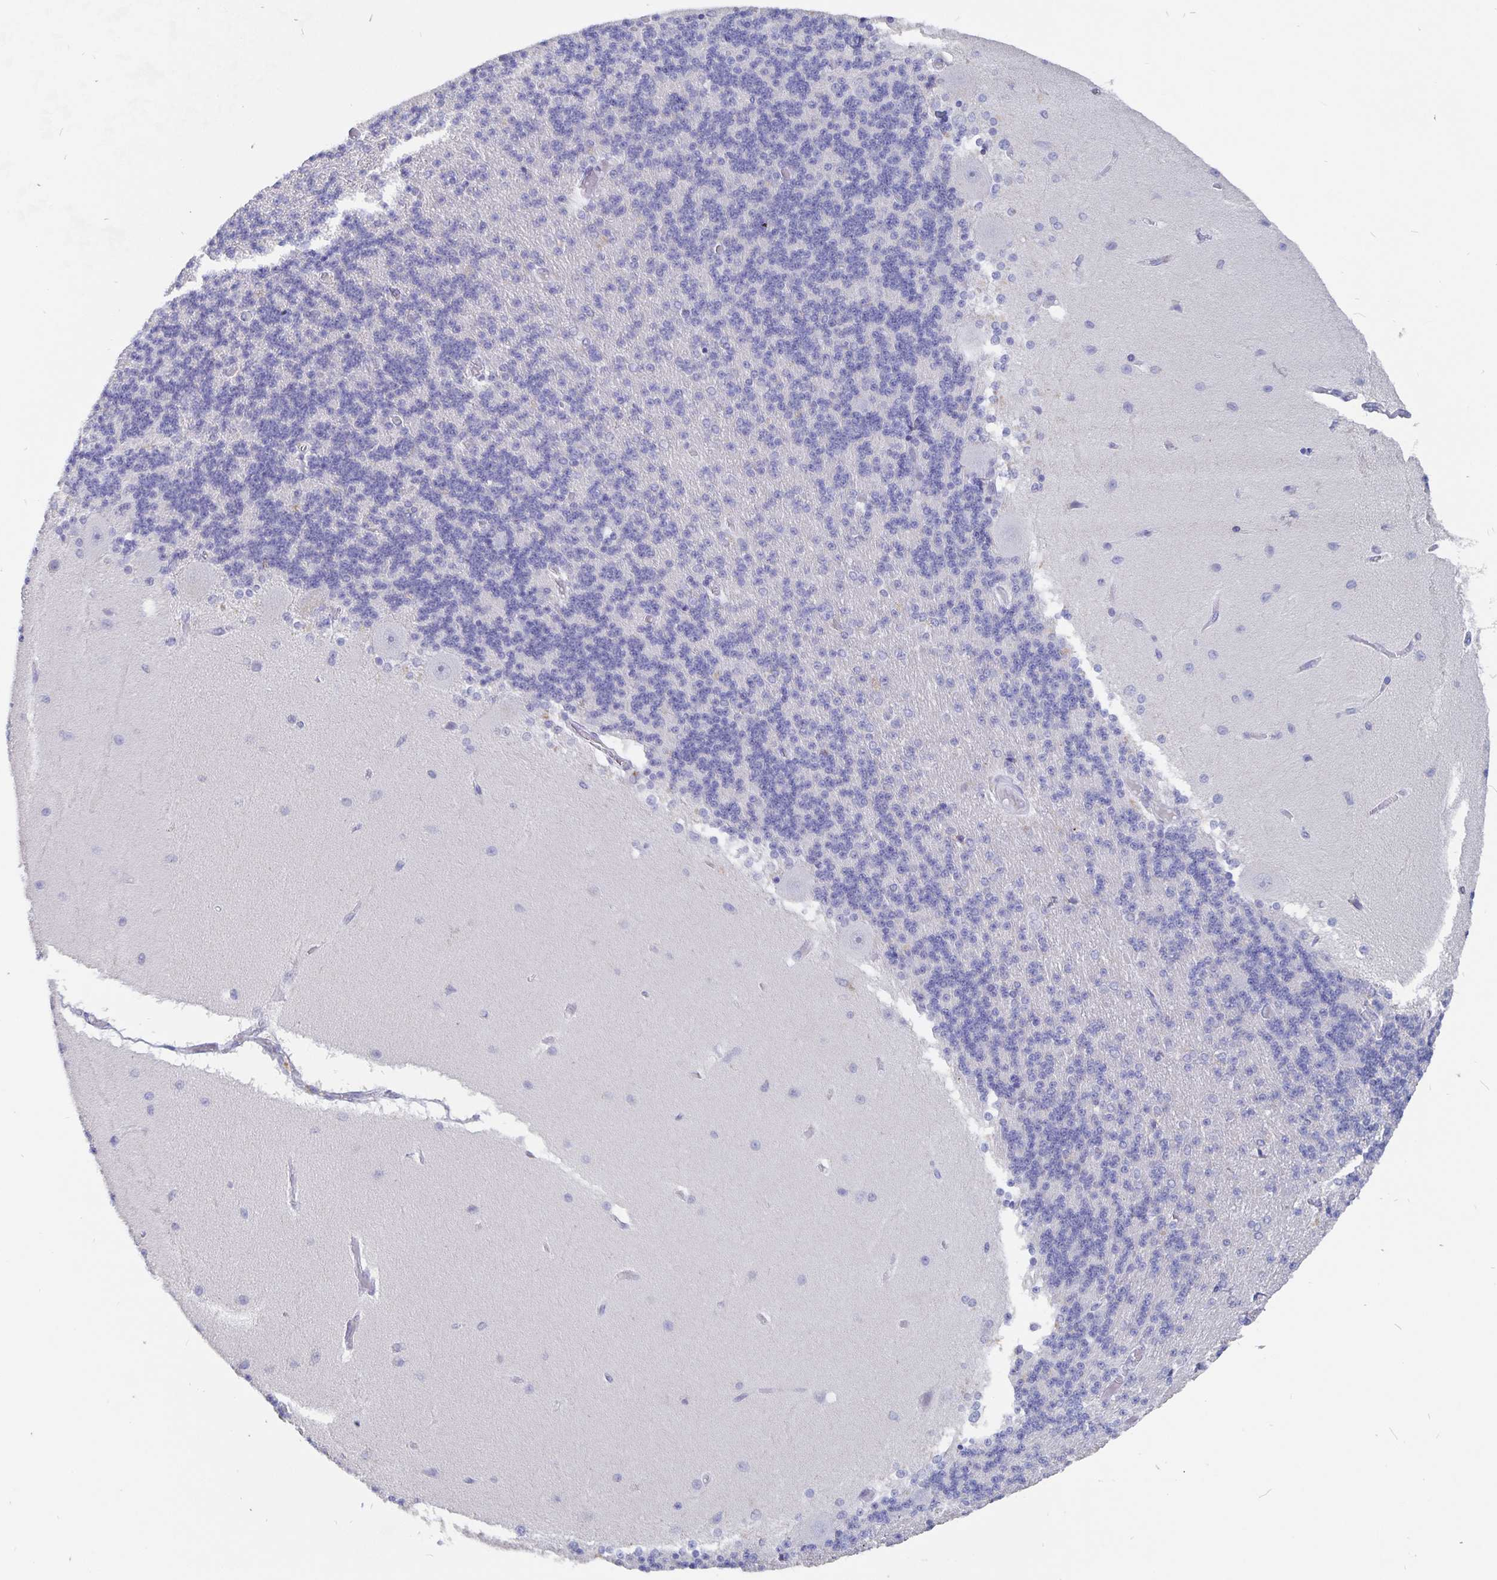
{"staining": {"intensity": "negative", "quantity": "none", "location": "none"}, "tissue": "cerebellum", "cell_type": "Cells in granular layer", "image_type": "normal", "snomed": [{"axis": "morphology", "description": "Normal tissue, NOS"}, {"axis": "topography", "description": "Cerebellum"}], "caption": "Protein analysis of benign cerebellum displays no significant staining in cells in granular layer. Brightfield microscopy of IHC stained with DAB (brown) and hematoxylin (blue), captured at high magnification.", "gene": "SMOC1", "patient": {"sex": "female", "age": 54}}